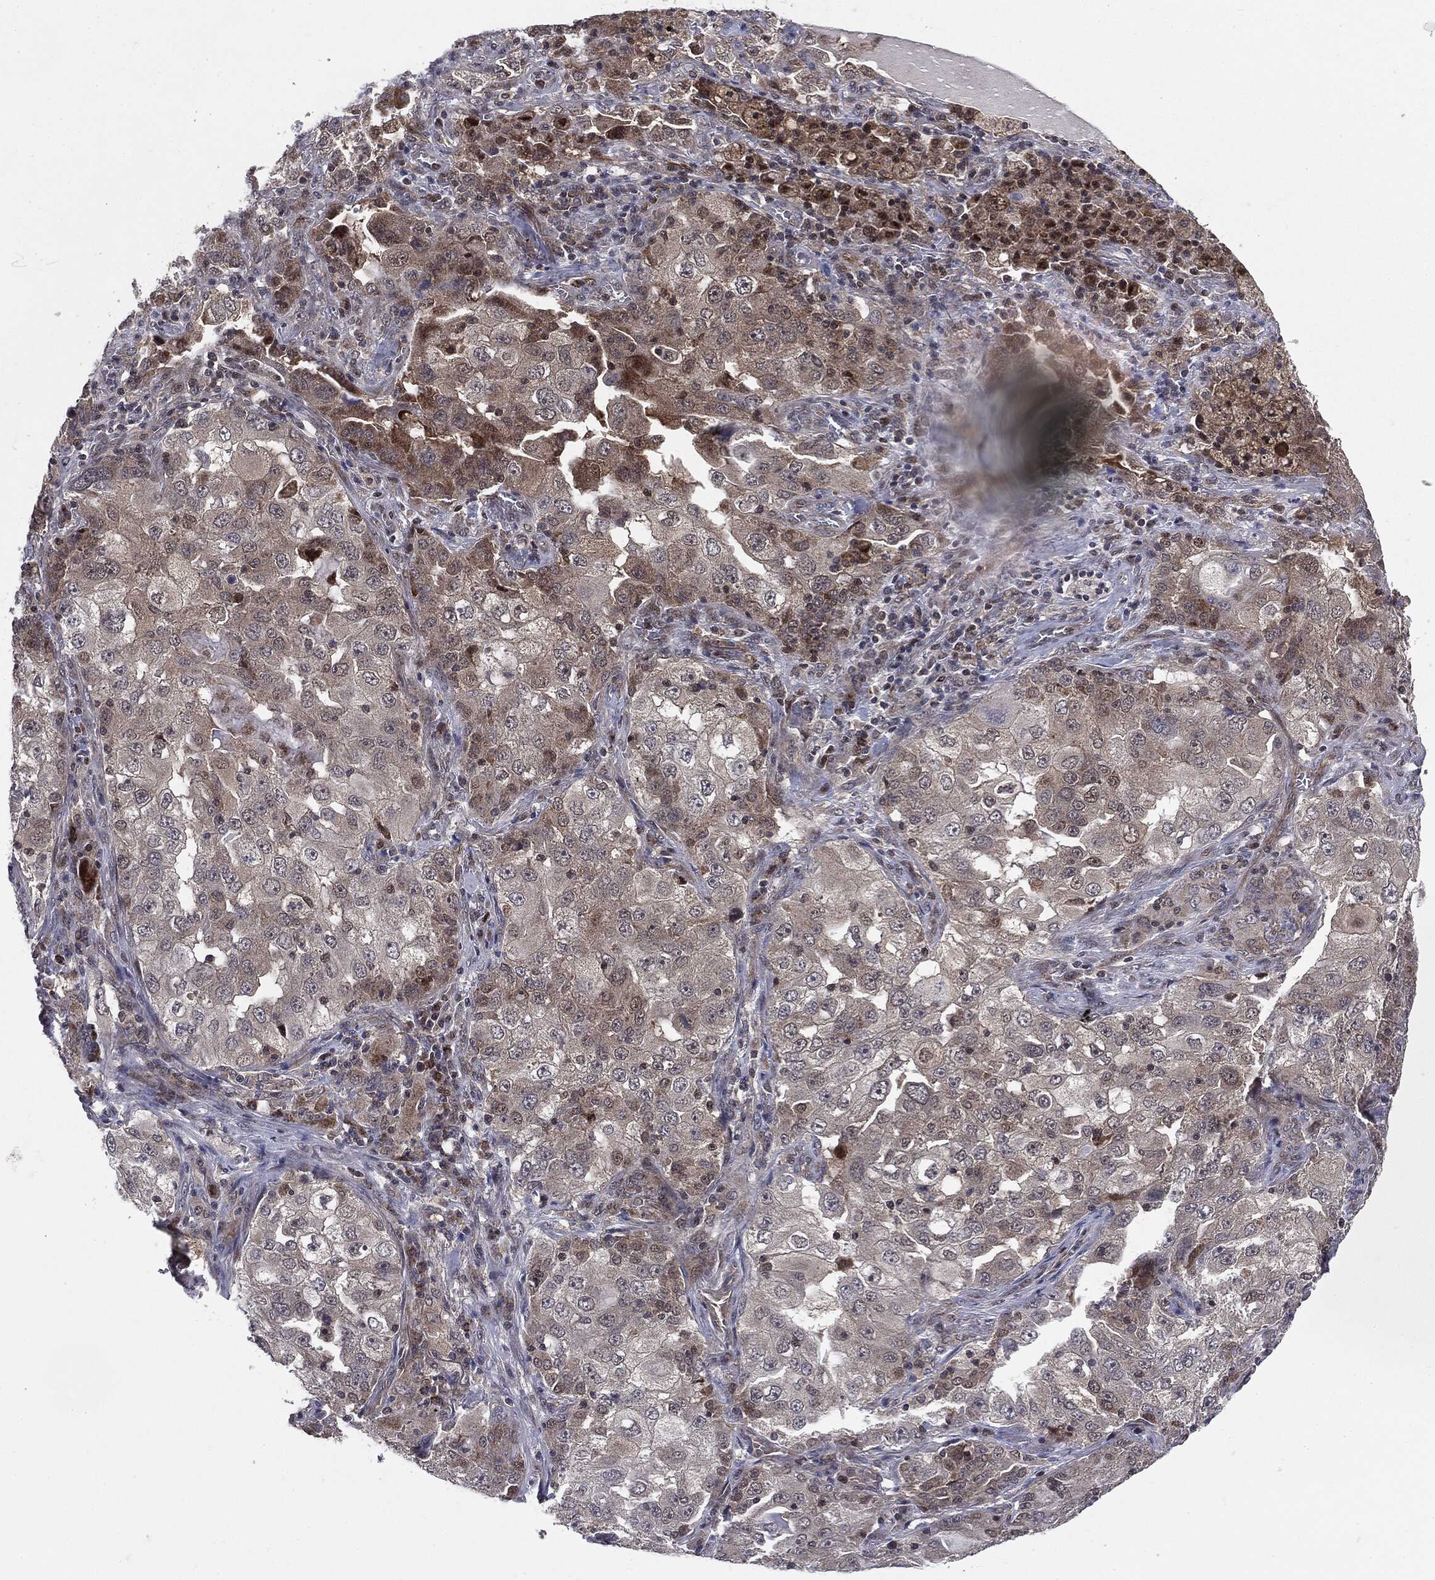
{"staining": {"intensity": "weak", "quantity": "<25%", "location": "cytoplasmic/membranous"}, "tissue": "lung cancer", "cell_type": "Tumor cells", "image_type": "cancer", "snomed": [{"axis": "morphology", "description": "Adenocarcinoma, NOS"}, {"axis": "topography", "description": "Lung"}], "caption": "A histopathology image of adenocarcinoma (lung) stained for a protein displays no brown staining in tumor cells.", "gene": "PTPA", "patient": {"sex": "female", "age": 61}}